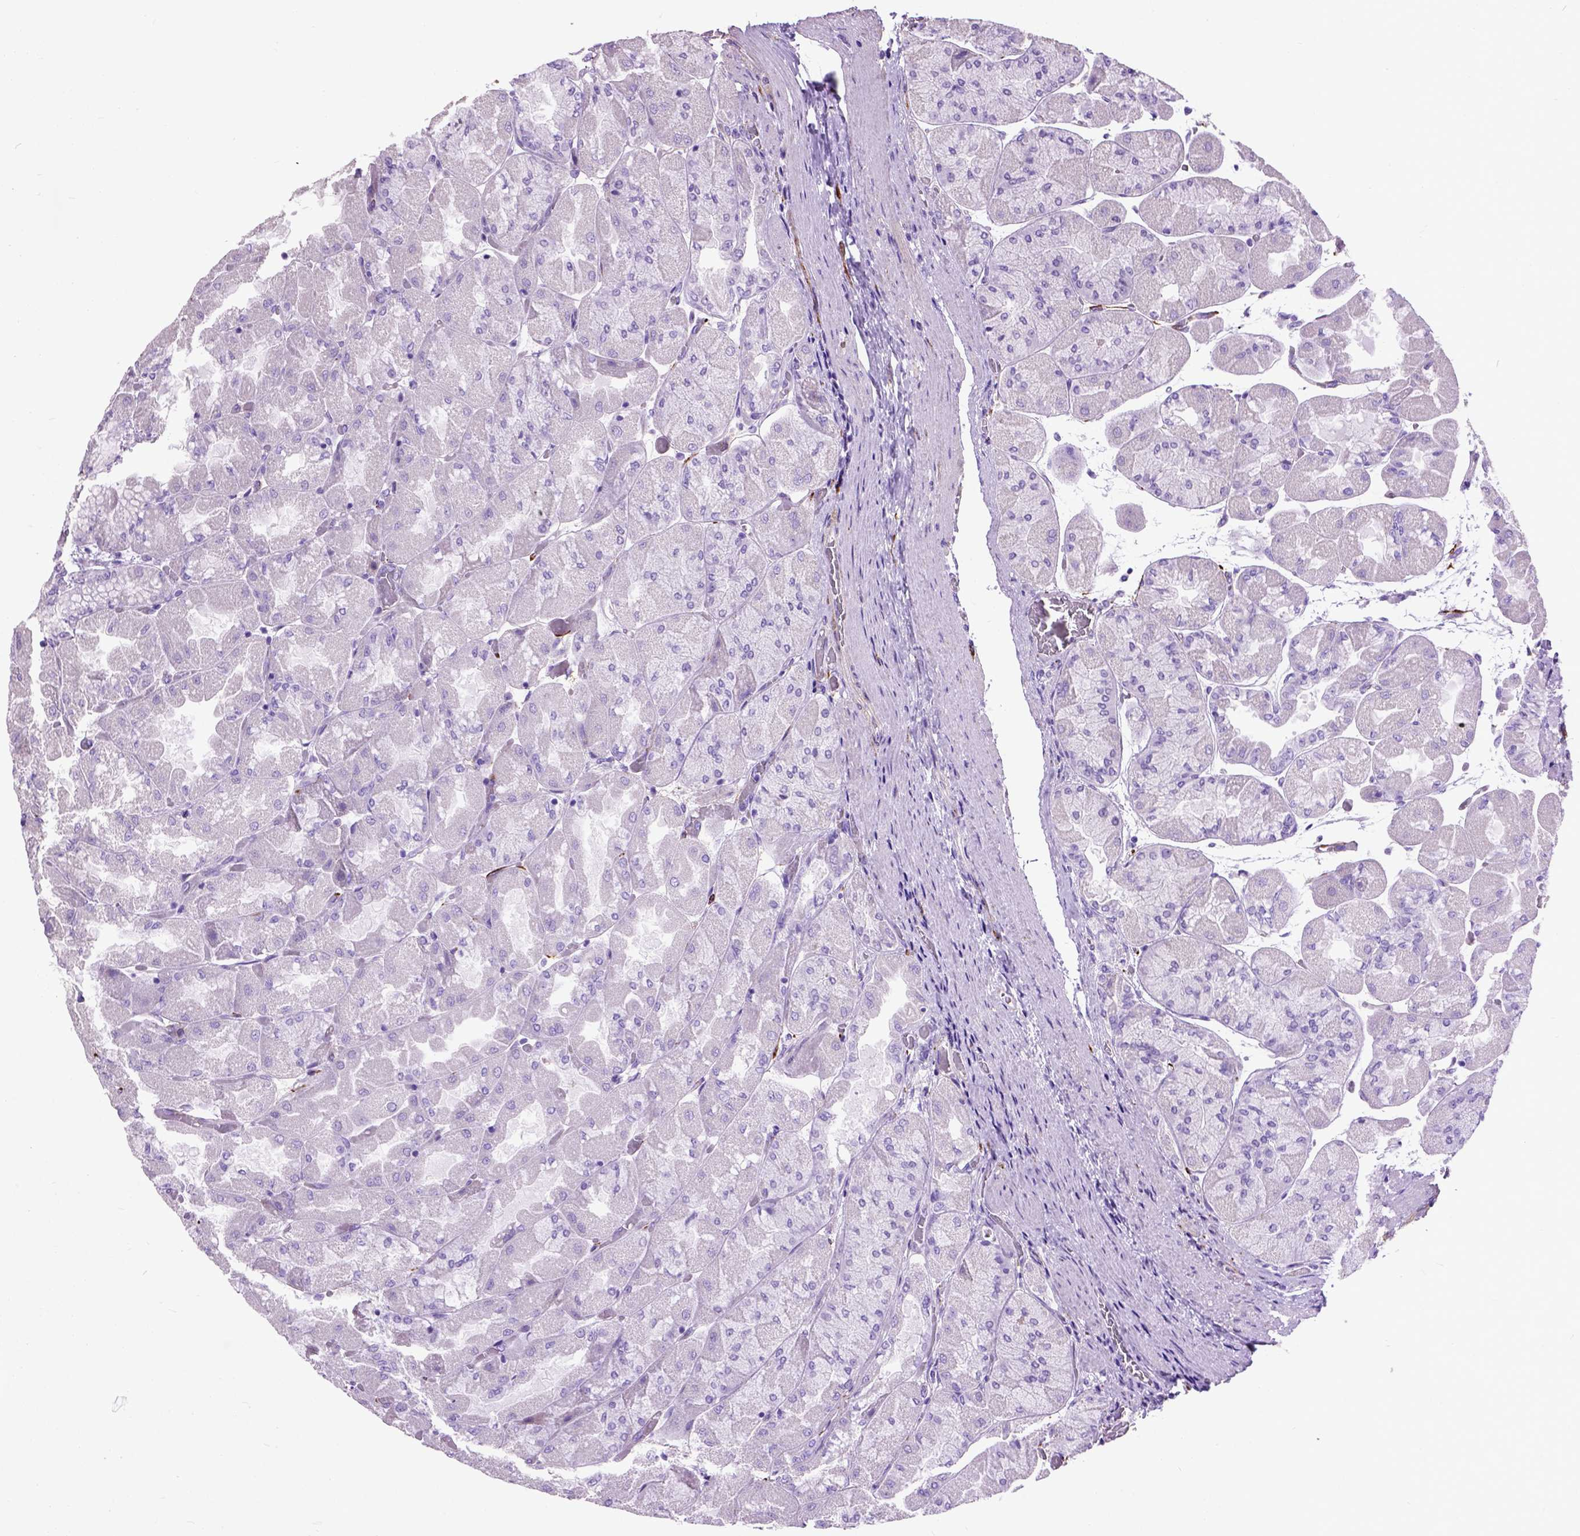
{"staining": {"intensity": "negative", "quantity": "none", "location": "none"}, "tissue": "stomach", "cell_type": "Glandular cells", "image_type": "normal", "snomed": [{"axis": "morphology", "description": "Normal tissue, NOS"}, {"axis": "topography", "description": "Stomach"}], "caption": "A histopathology image of human stomach is negative for staining in glandular cells. (DAB immunohistochemistry with hematoxylin counter stain).", "gene": "MAPT", "patient": {"sex": "female", "age": 61}}